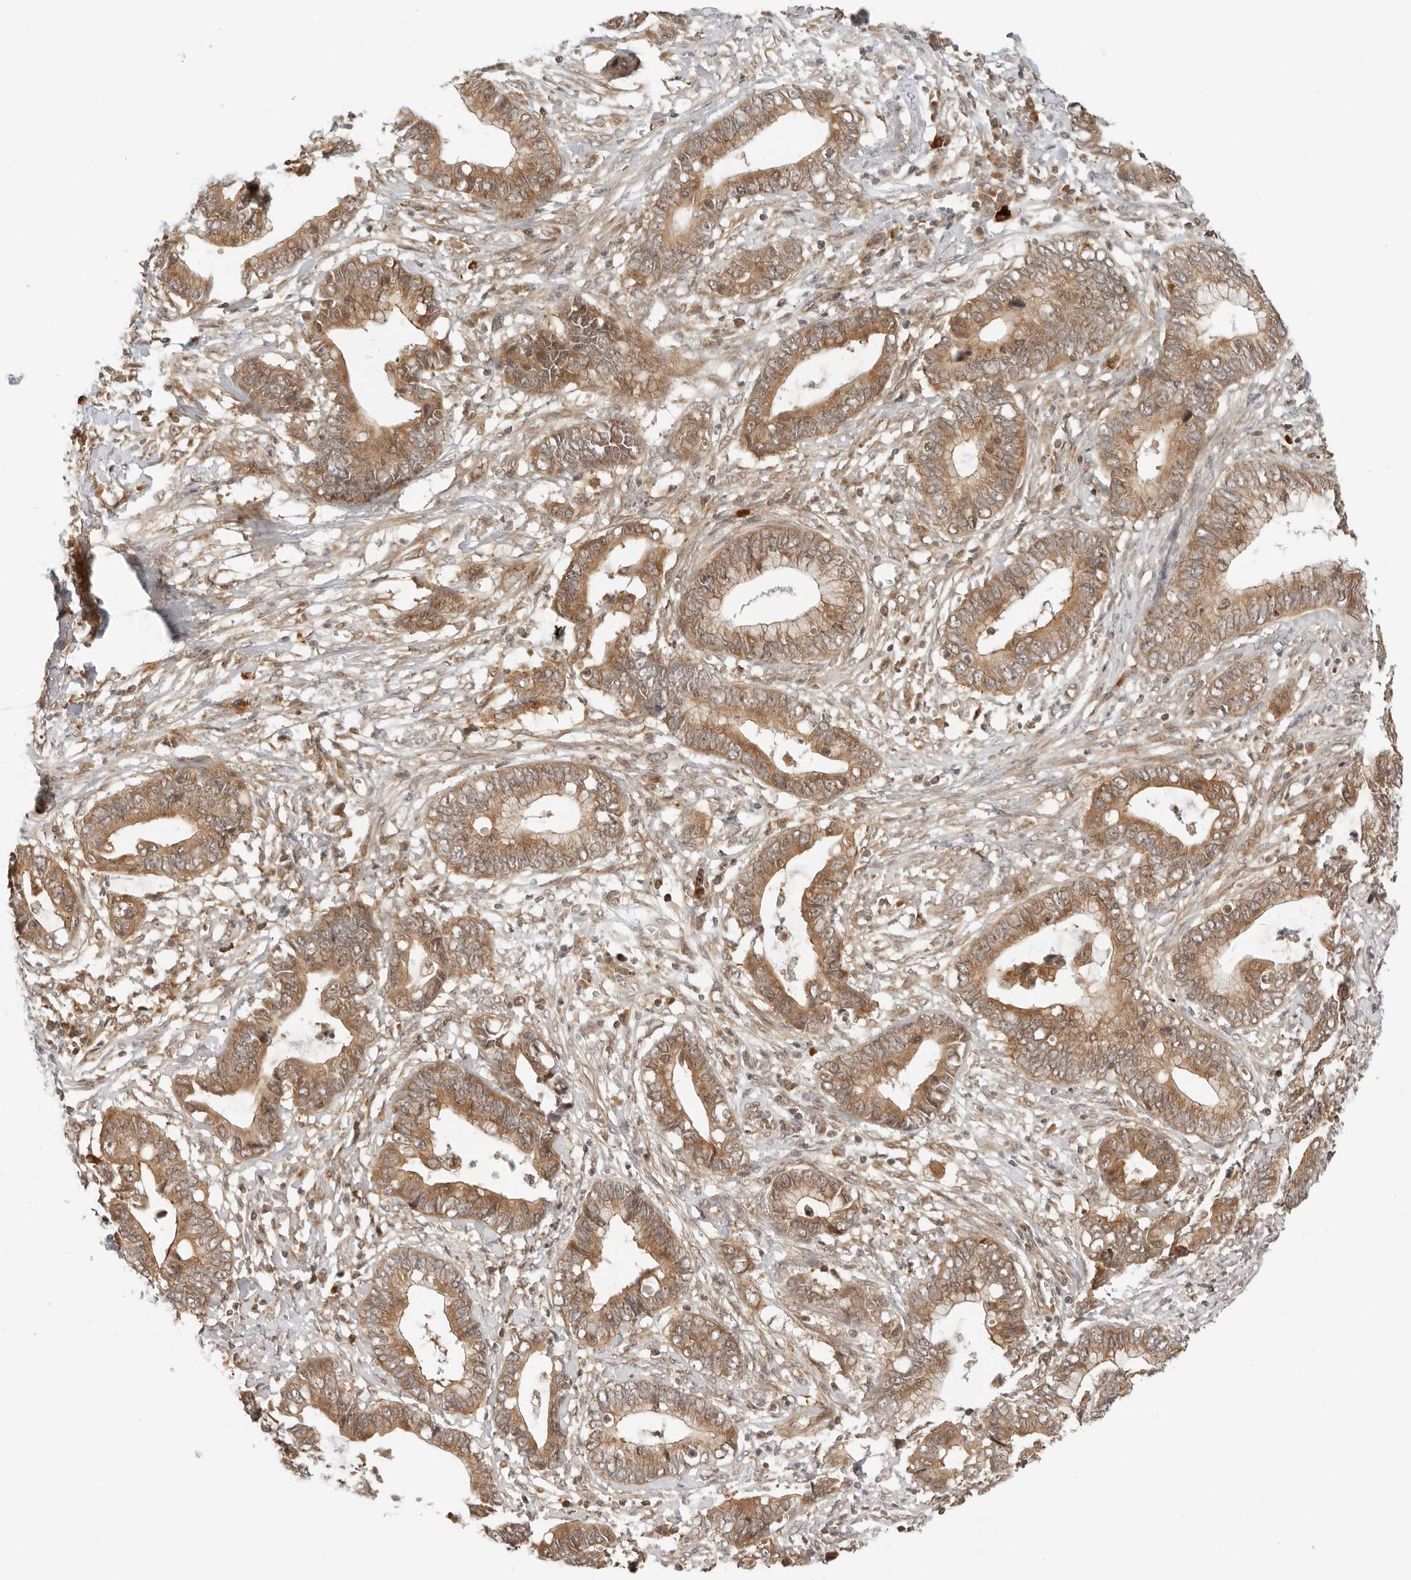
{"staining": {"intensity": "moderate", "quantity": ">75%", "location": "cytoplasmic/membranous"}, "tissue": "cervical cancer", "cell_type": "Tumor cells", "image_type": "cancer", "snomed": [{"axis": "morphology", "description": "Adenocarcinoma, NOS"}, {"axis": "topography", "description": "Cervix"}], "caption": "Immunohistochemistry (IHC) of human cervical cancer (adenocarcinoma) demonstrates medium levels of moderate cytoplasmic/membranous positivity in approximately >75% of tumor cells.", "gene": "RC3H1", "patient": {"sex": "female", "age": 44}}